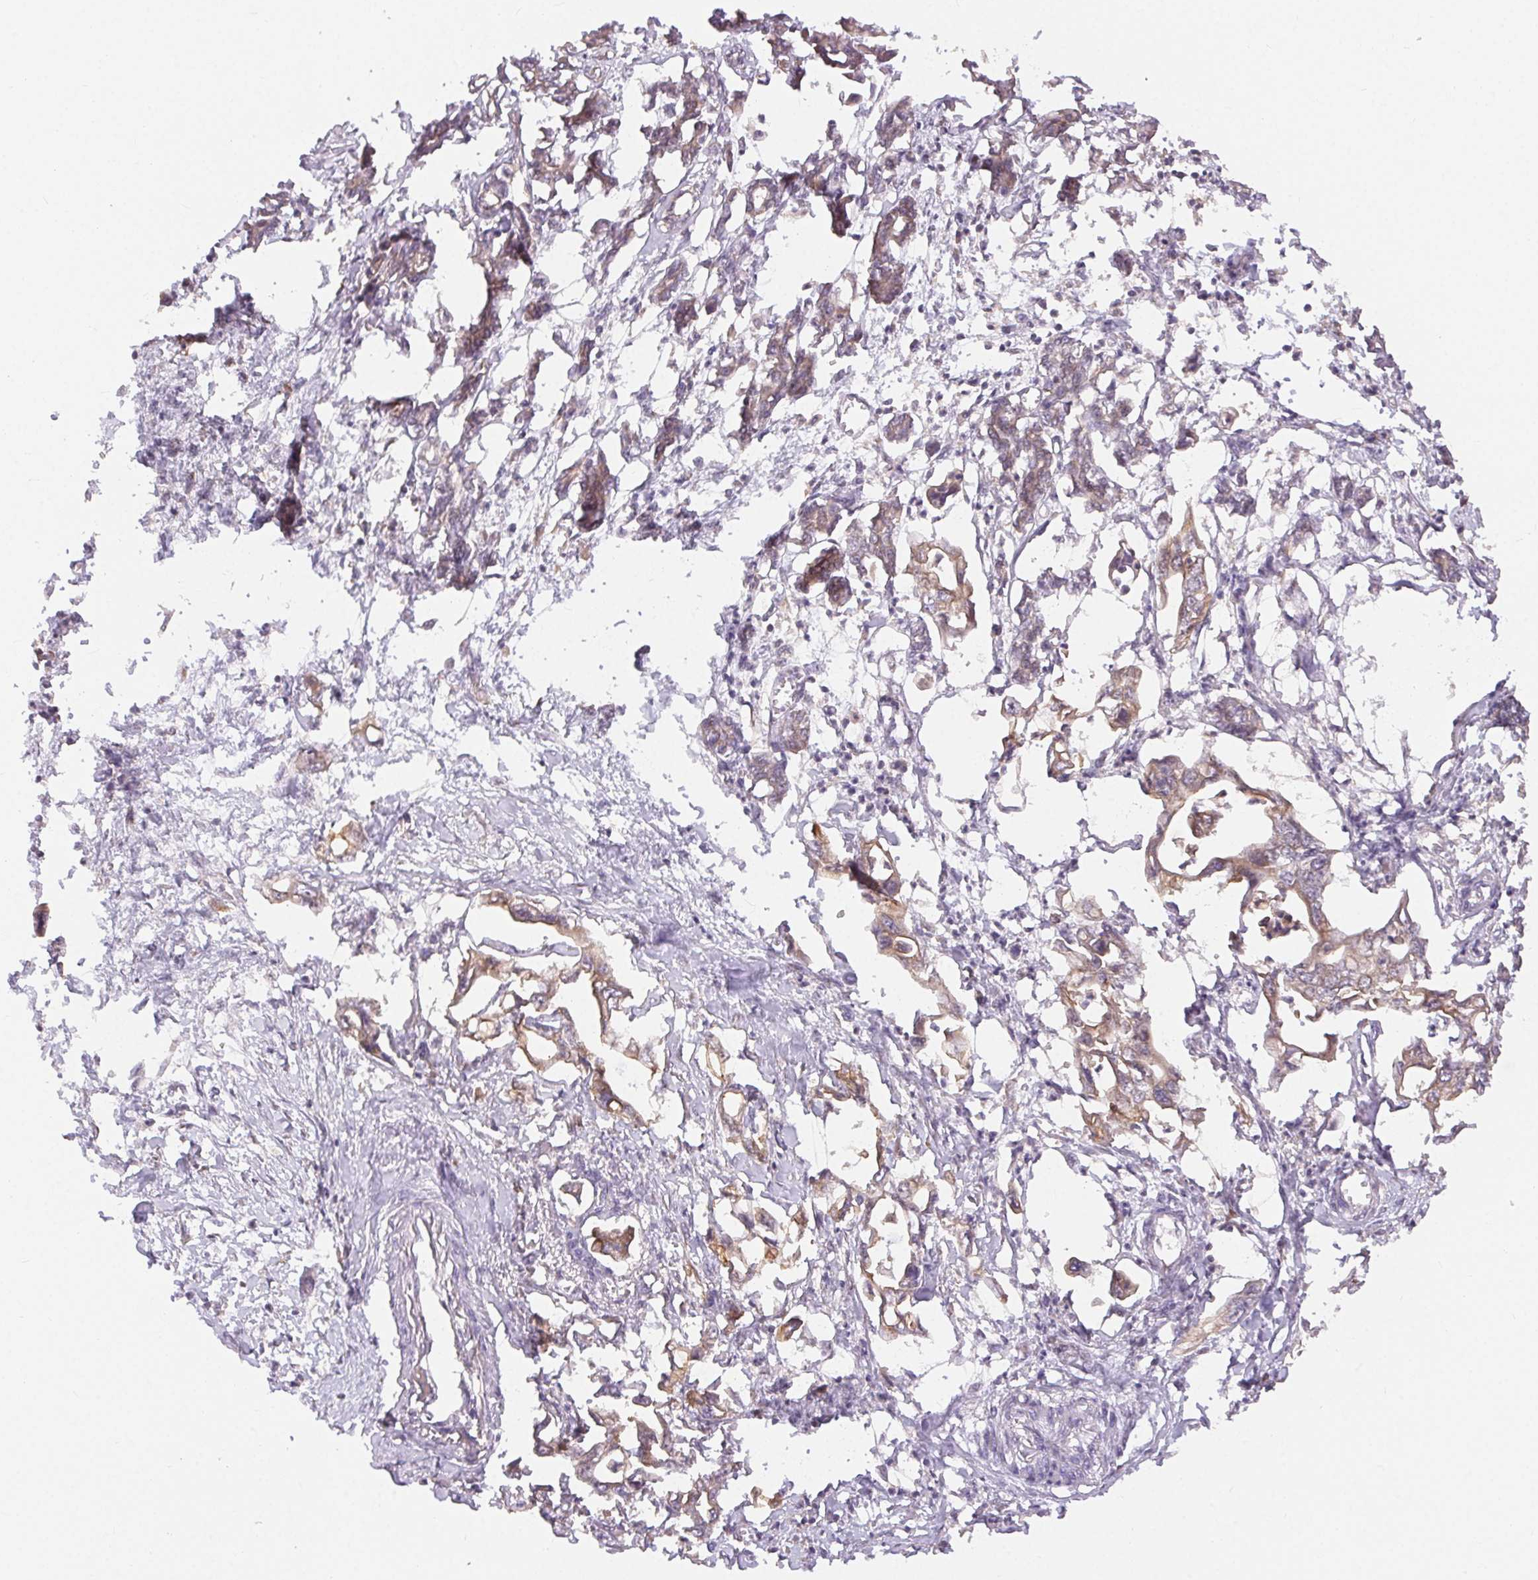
{"staining": {"intensity": "weak", "quantity": "25%-75%", "location": "cytoplasmic/membranous"}, "tissue": "pancreatic cancer", "cell_type": "Tumor cells", "image_type": "cancer", "snomed": [{"axis": "morphology", "description": "Adenocarcinoma, NOS"}, {"axis": "topography", "description": "Pancreas"}], "caption": "Weak cytoplasmic/membranous staining for a protein is present in approximately 25%-75% of tumor cells of pancreatic adenocarcinoma using immunohistochemistry.", "gene": "MAPKAPK2", "patient": {"sex": "male", "age": 61}}